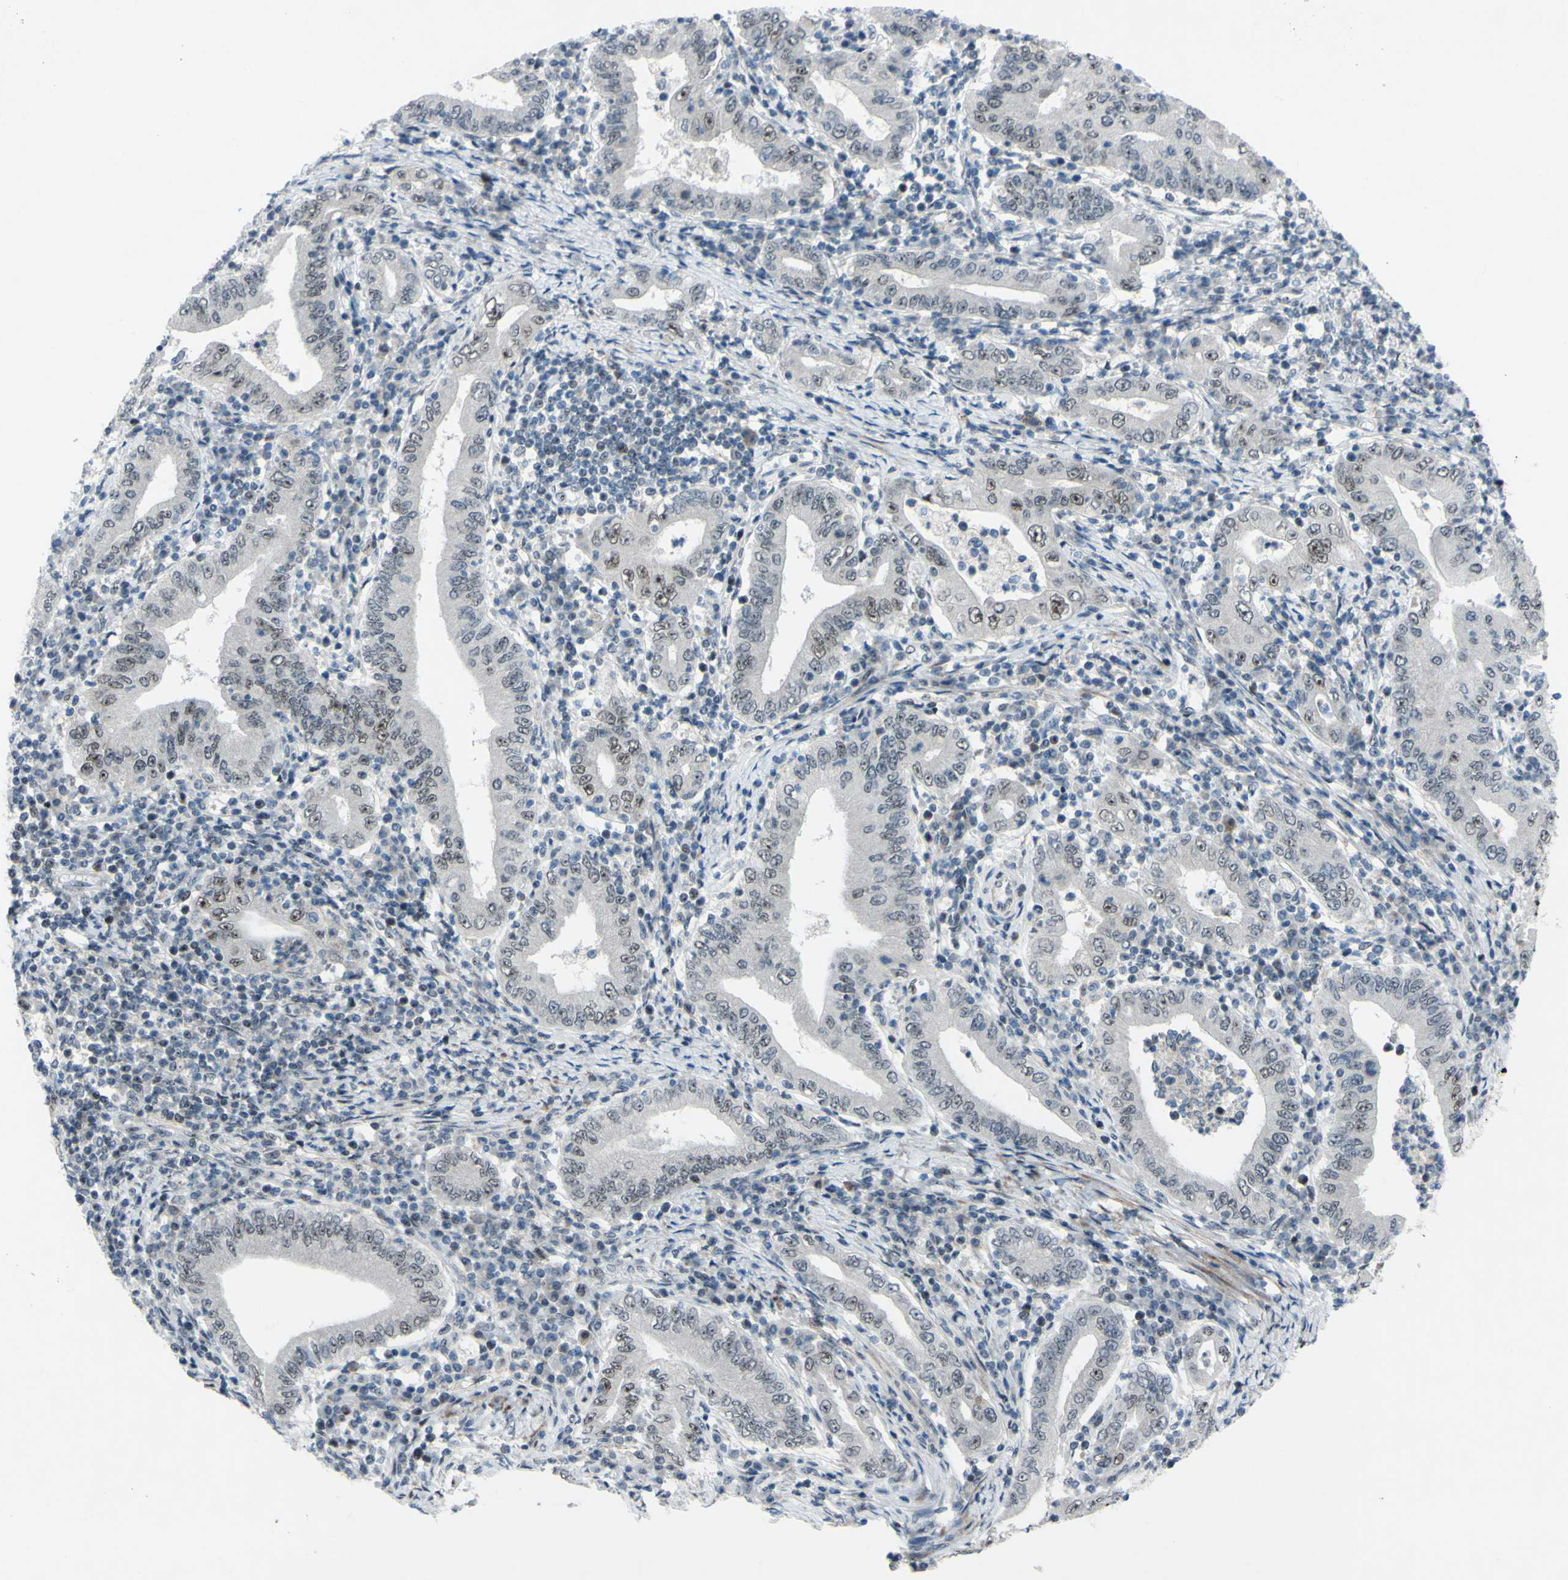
{"staining": {"intensity": "weak", "quantity": "<25%", "location": "nuclear"}, "tissue": "stomach cancer", "cell_type": "Tumor cells", "image_type": "cancer", "snomed": [{"axis": "morphology", "description": "Normal tissue, NOS"}, {"axis": "morphology", "description": "Adenocarcinoma, NOS"}, {"axis": "topography", "description": "Esophagus"}, {"axis": "topography", "description": "Stomach, upper"}, {"axis": "topography", "description": "Peripheral nerve tissue"}], "caption": "This is a photomicrograph of immunohistochemistry staining of stomach adenocarcinoma, which shows no staining in tumor cells.", "gene": "POLR1A", "patient": {"sex": "male", "age": 62}}